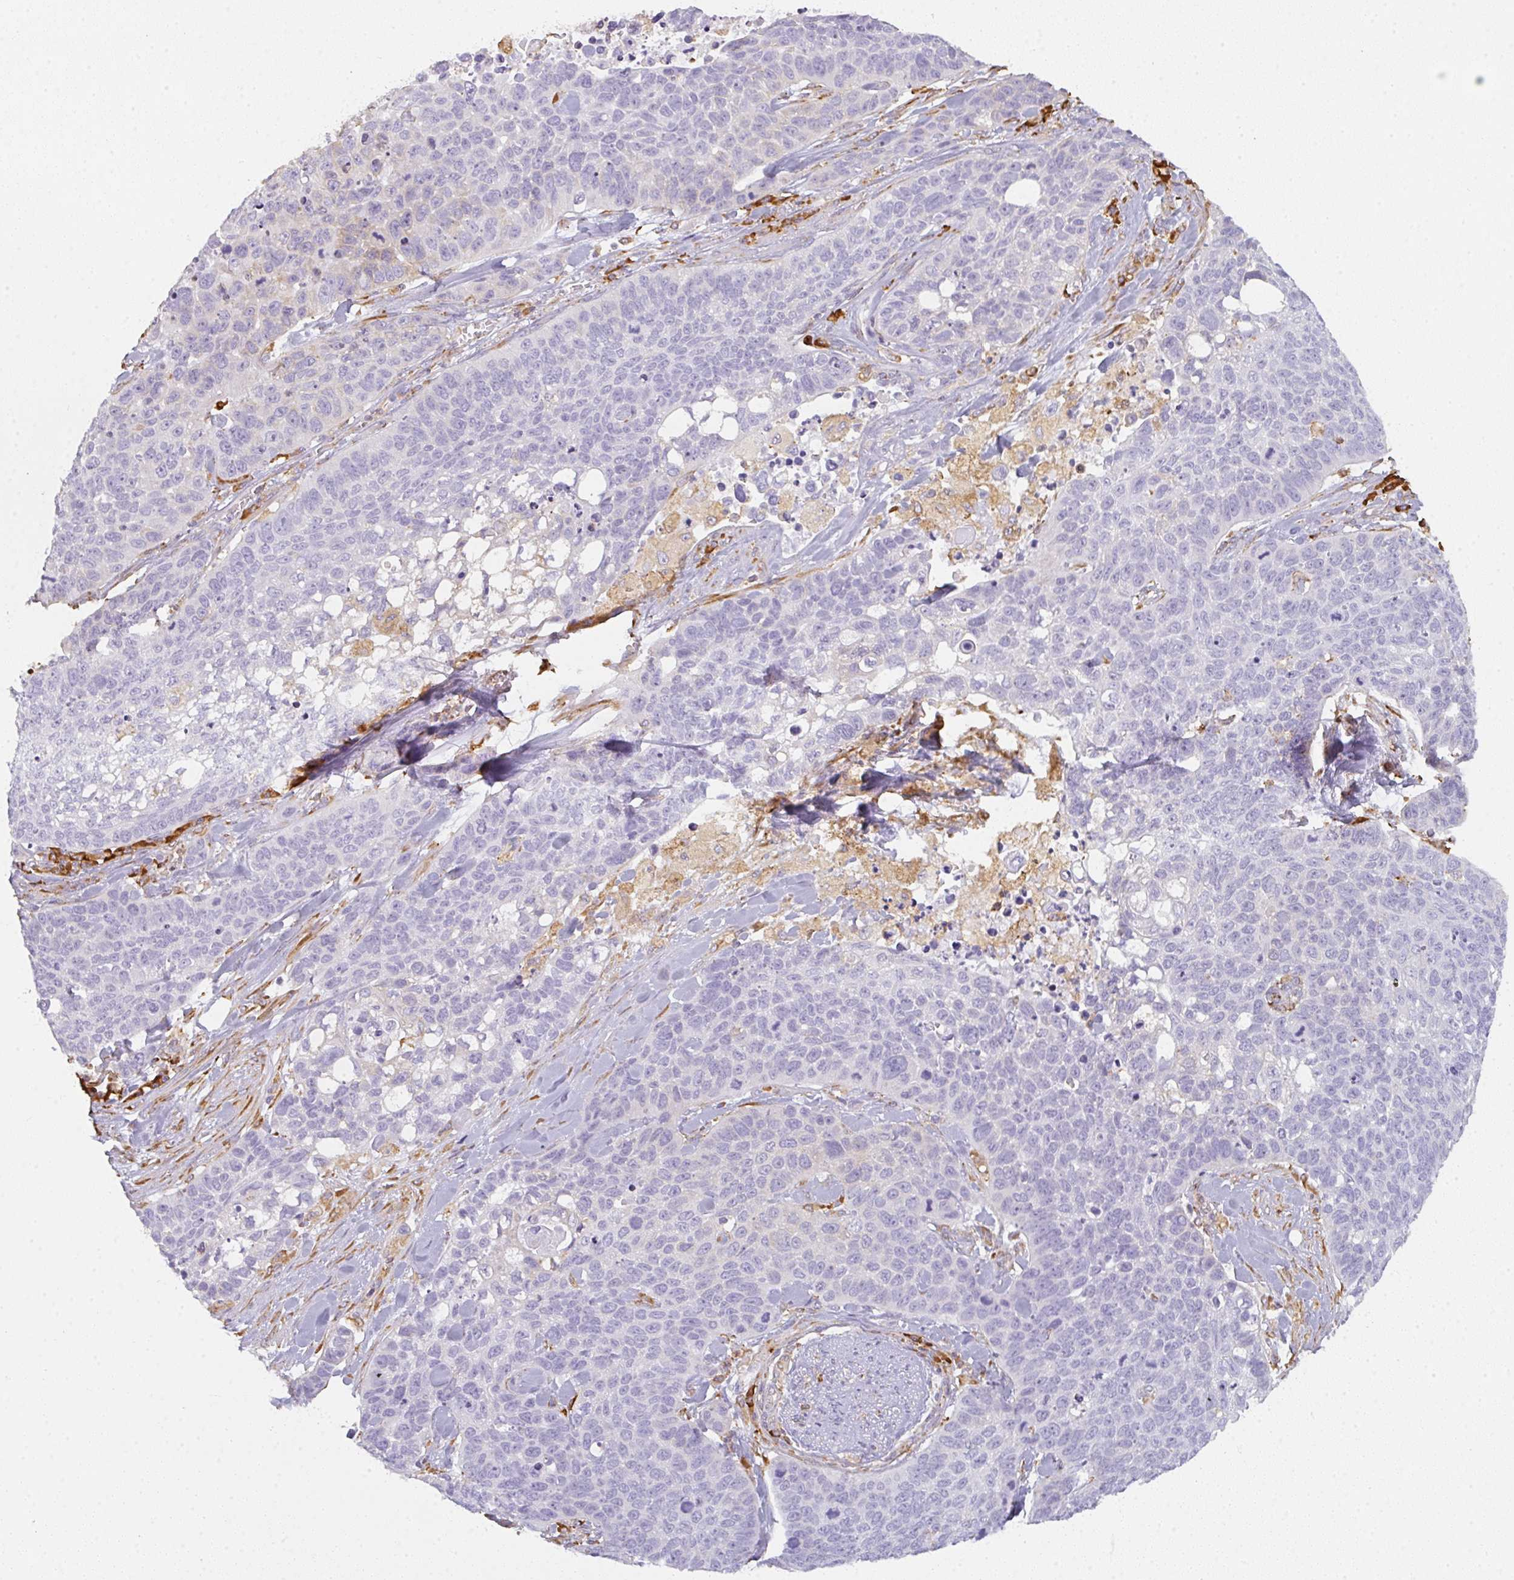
{"staining": {"intensity": "negative", "quantity": "none", "location": "none"}, "tissue": "lung cancer", "cell_type": "Tumor cells", "image_type": "cancer", "snomed": [{"axis": "morphology", "description": "Squamous cell carcinoma, NOS"}, {"axis": "topography", "description": "Lung"}], "caption": "An IHC micrograph of lung squamous cell carcinoma is shown. There is no staining in tumor cells of lung squamous cell carcinoma.", "gene": "DOK4", "patient": {"sex": "male", "age": 62}}